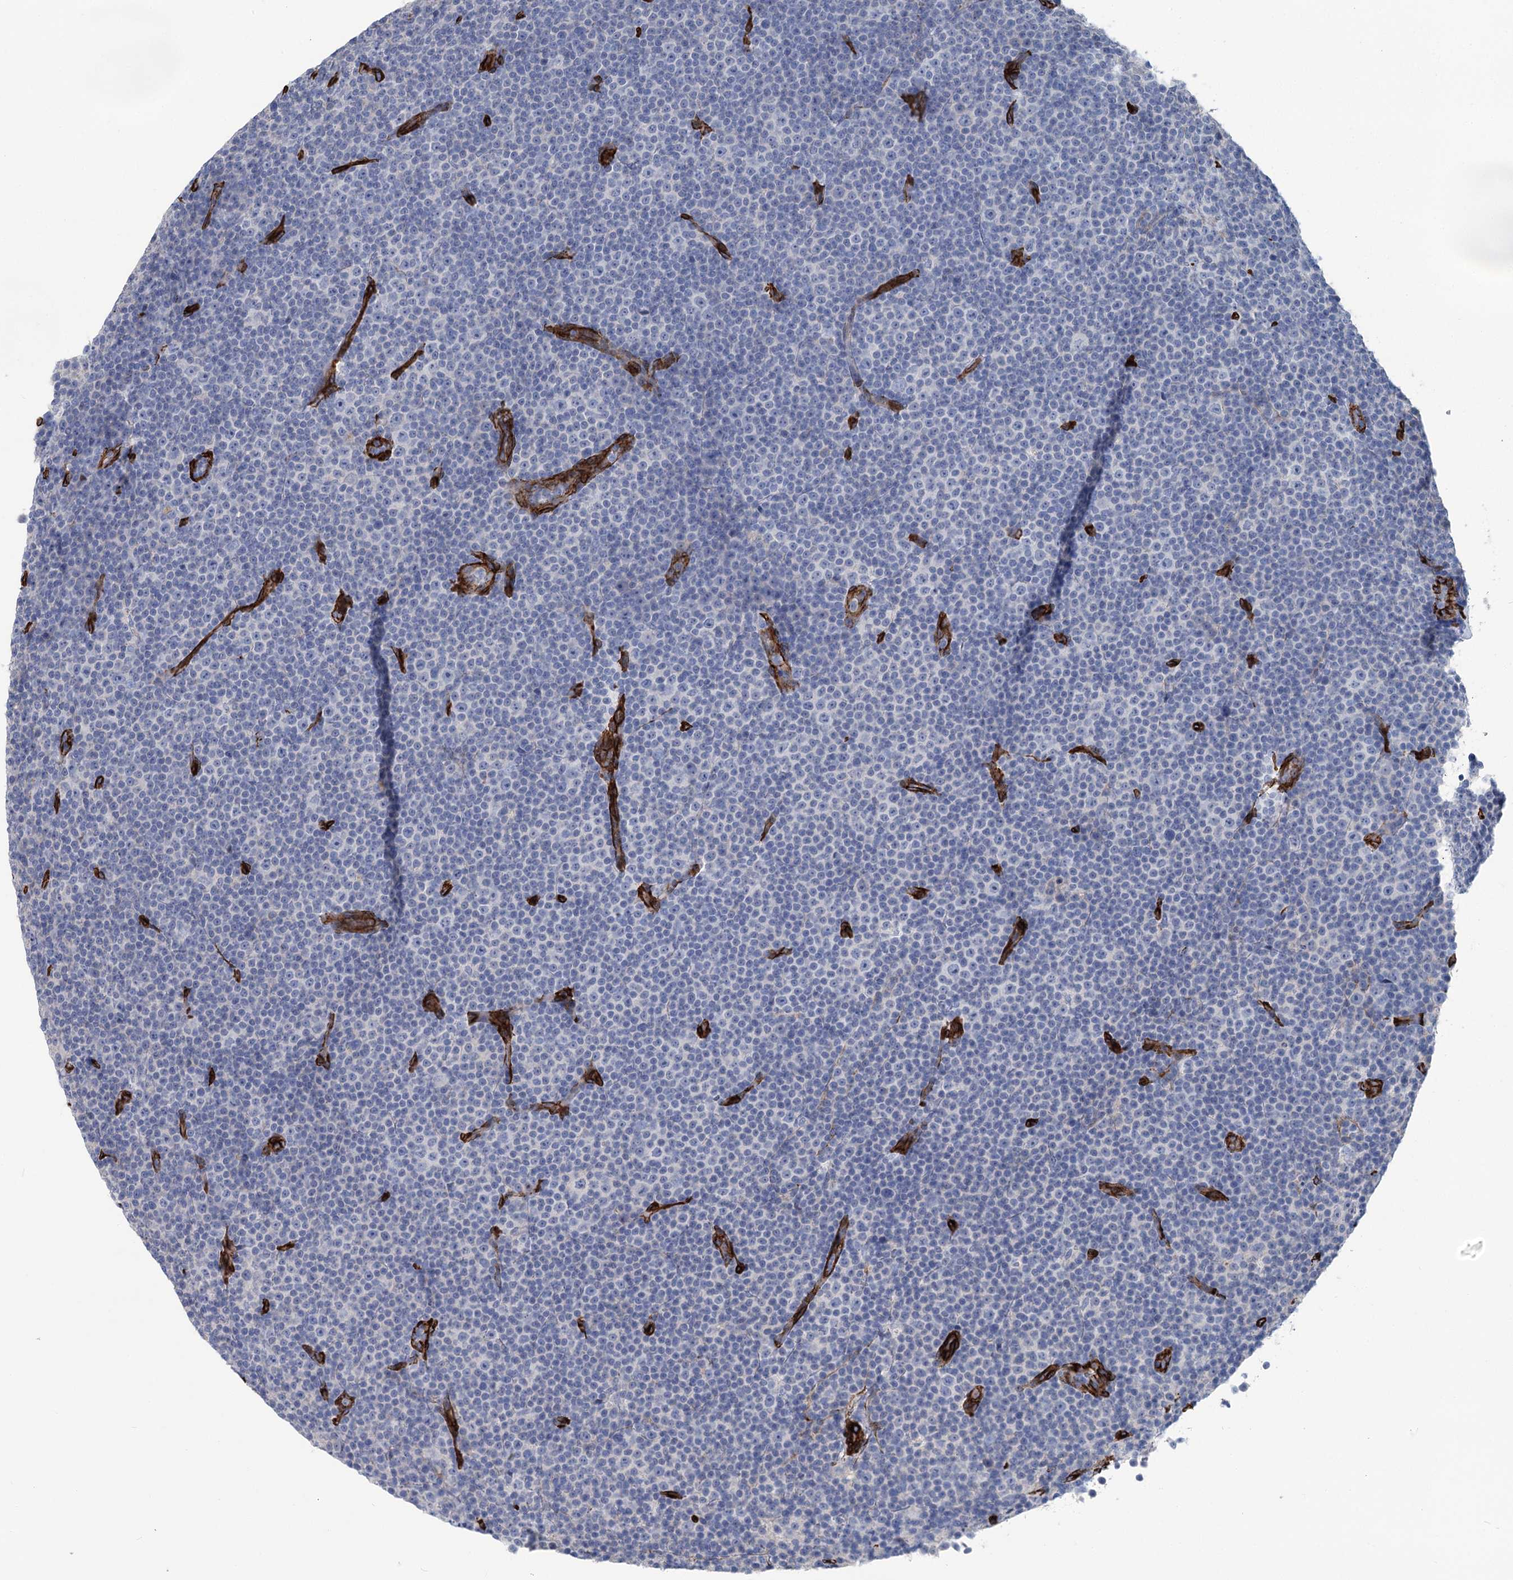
{"staining": {"intensity": "negative", "quantity": "none", "location": "none"}, "tissue": "lymphoma", "cell_type": "Tumor cells", "image_type": "cancer", "snomed": [{"axis": "morphology", "description": "Malignant lymphoma, non-Hodgkin's type, Low grade"}, {"axis": "topography", "description": "Lymph node"}], "caption": "A high-resolution photomicrograph shows immunohistochemistry staining of low-grade malignant lymphoma, non-Hodgkin's type, which demonstrates no significant staining in tumor cells.", "gene": "IQSEC1", "patient": {"sex": "female", "age": 67}}